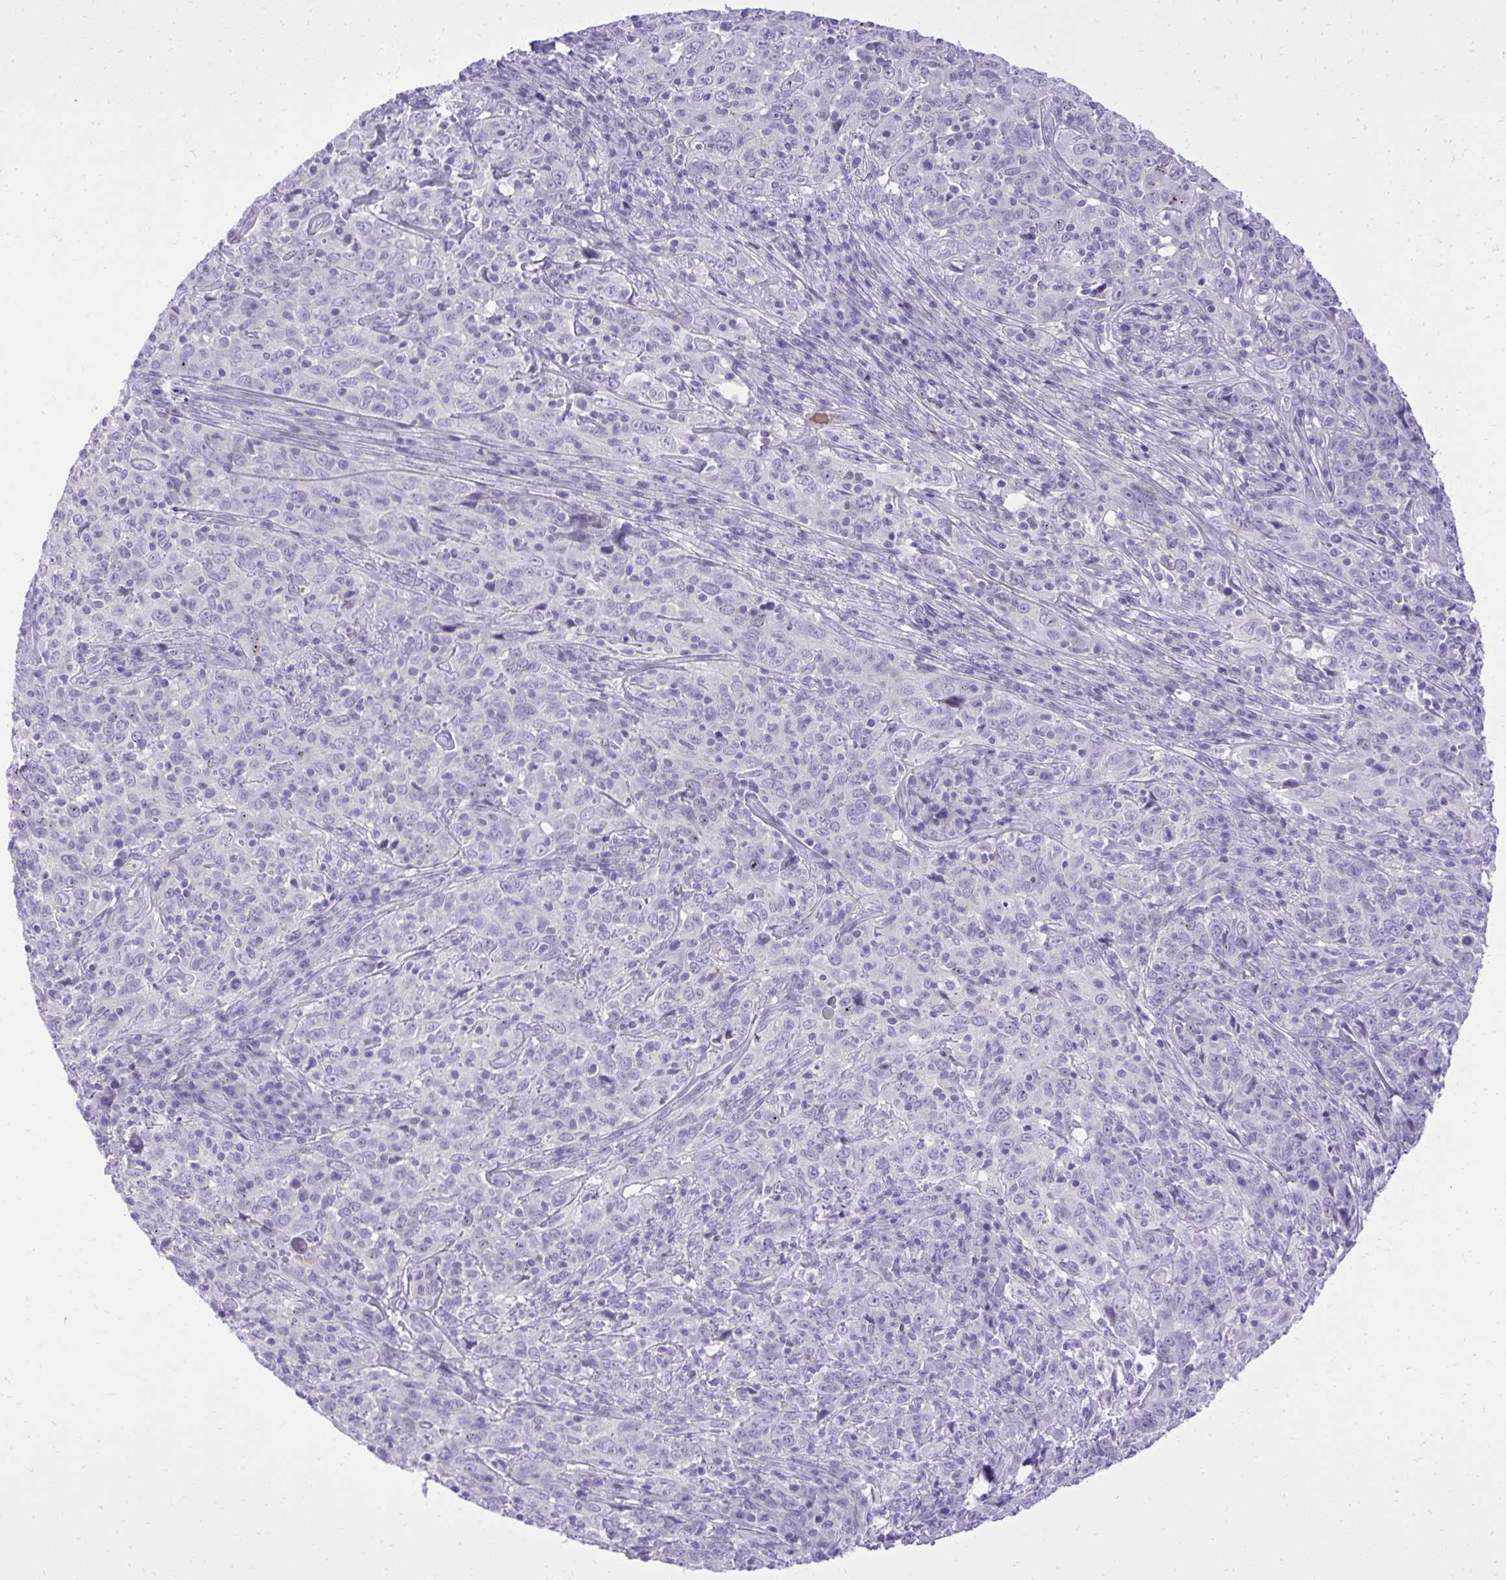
{"staining": {"intensity": "negative", "quantity": "none", "location": "none"}, "tissue": "cervical cancer", "cell_type": "Tumor cells", "image_type": "cancer", "snomed": [{"axis": "morphology", "description": "Squamous cell carcinoma, NOS"}, {"axis": "topography", "description": "Cervix"}], "caption": "Cervical squamous cell carcinoma was stained to show a protein in brown. There is no significant expression in tumor cells. (DAB immunohistochemistry (IHC) visualized using brightfield microscopy, high magnification).", "gene": "PITPNM3", "patient": {"sex": "female", "age": 46}}